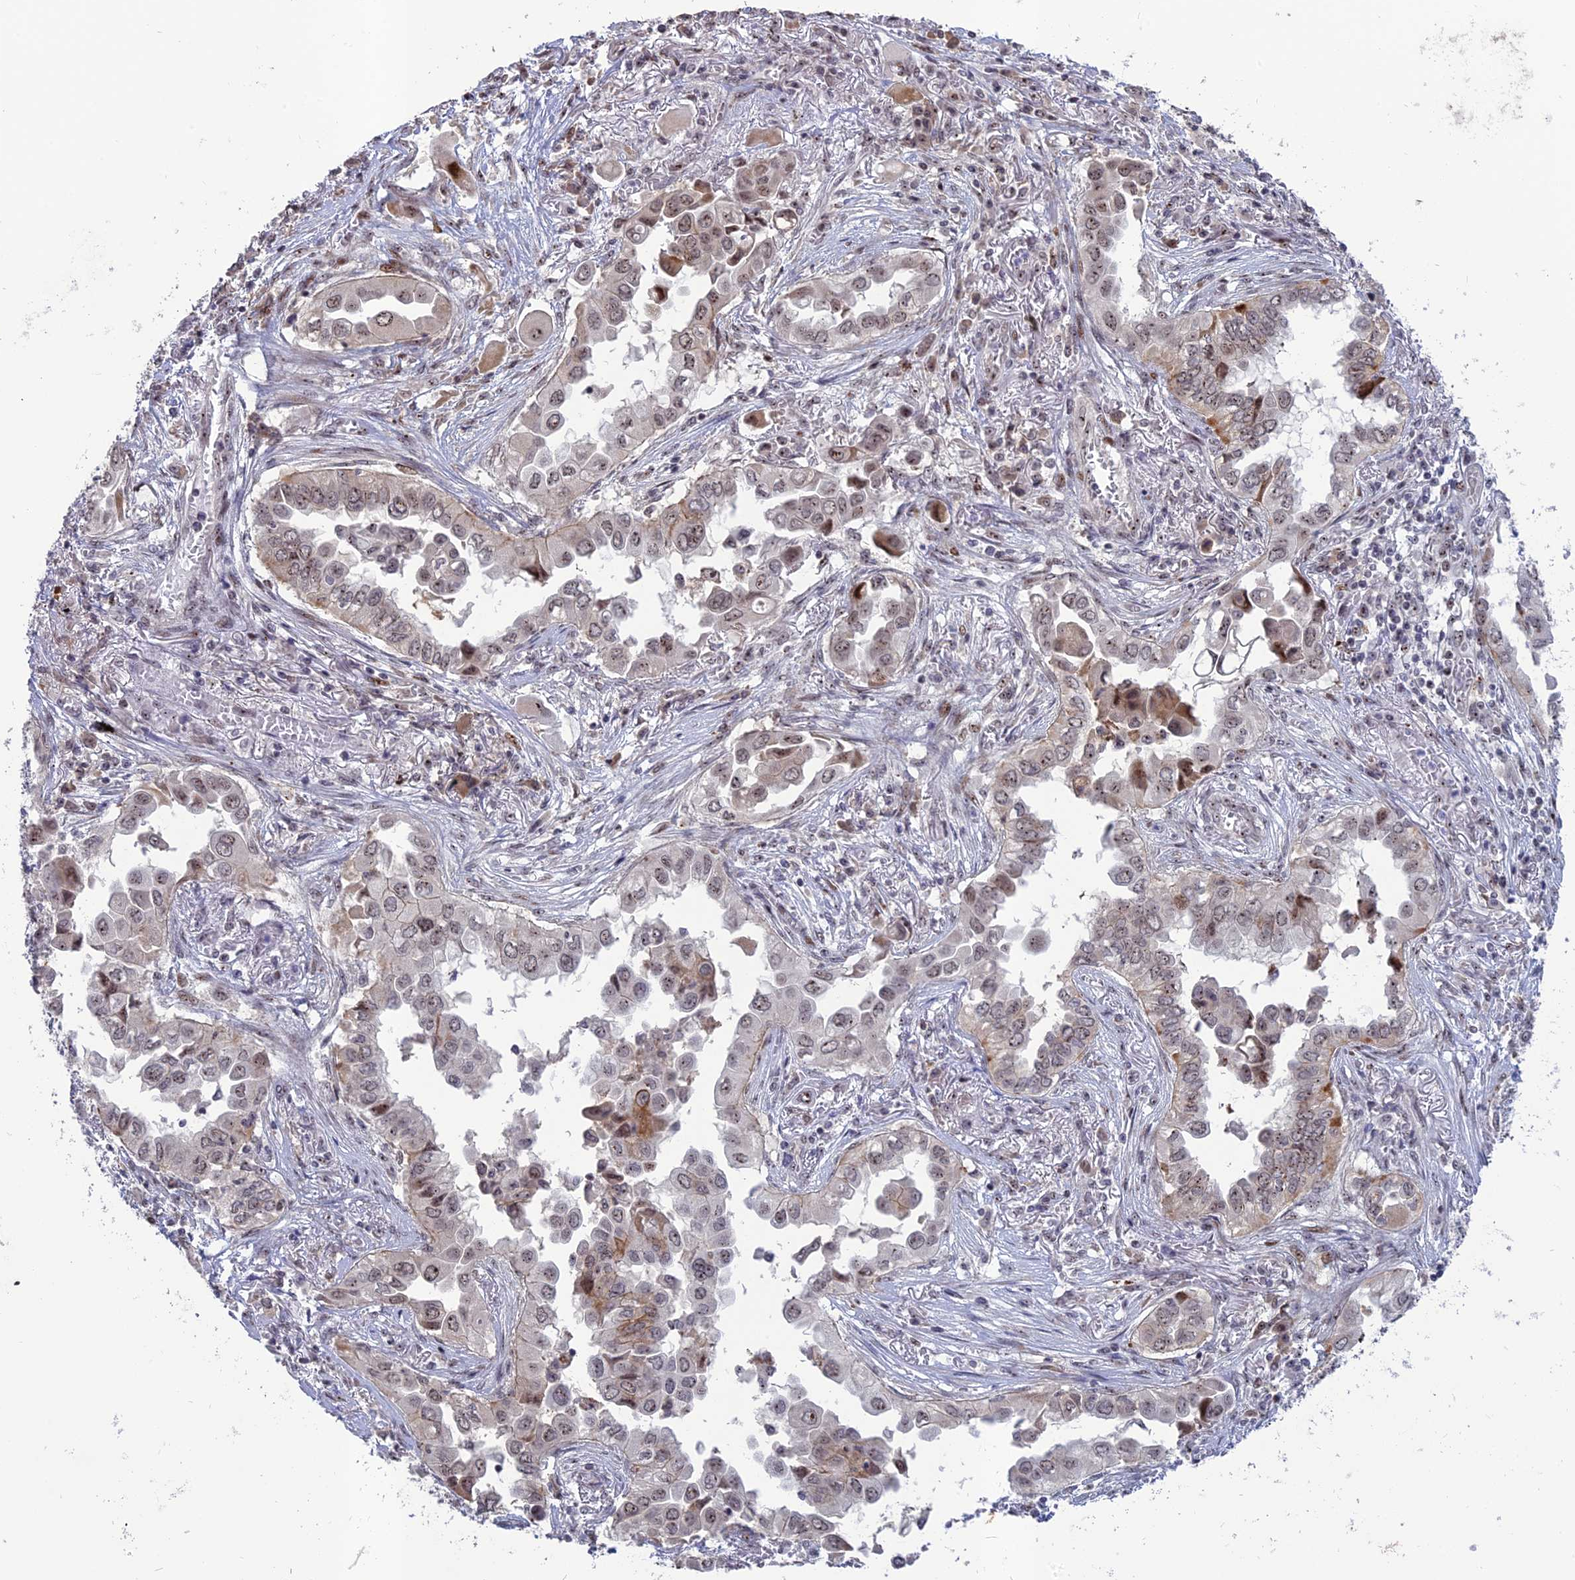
{"staining": {"intensity": "moderate", "quantity": "<25%", "location": "cytoplasmic/membranous,nuclear"}, "tissue": "lung cancer", "cell_type": "Tumor cells", "image_type": "cancer", "snomed": [{"axis": "morphology", "description": "Adenocarcinoma, NOS"}, {"axis": "topography", "description": "Lung"}], "caption": "Immunohistochemical staining of lung cancer displays low levels of moderate cytoplasmic/membranous and nuclear protein staining in about <25% of tumor cells.", "gene": "FAM131A", "patient": {"sex": "female", "age": 76}}